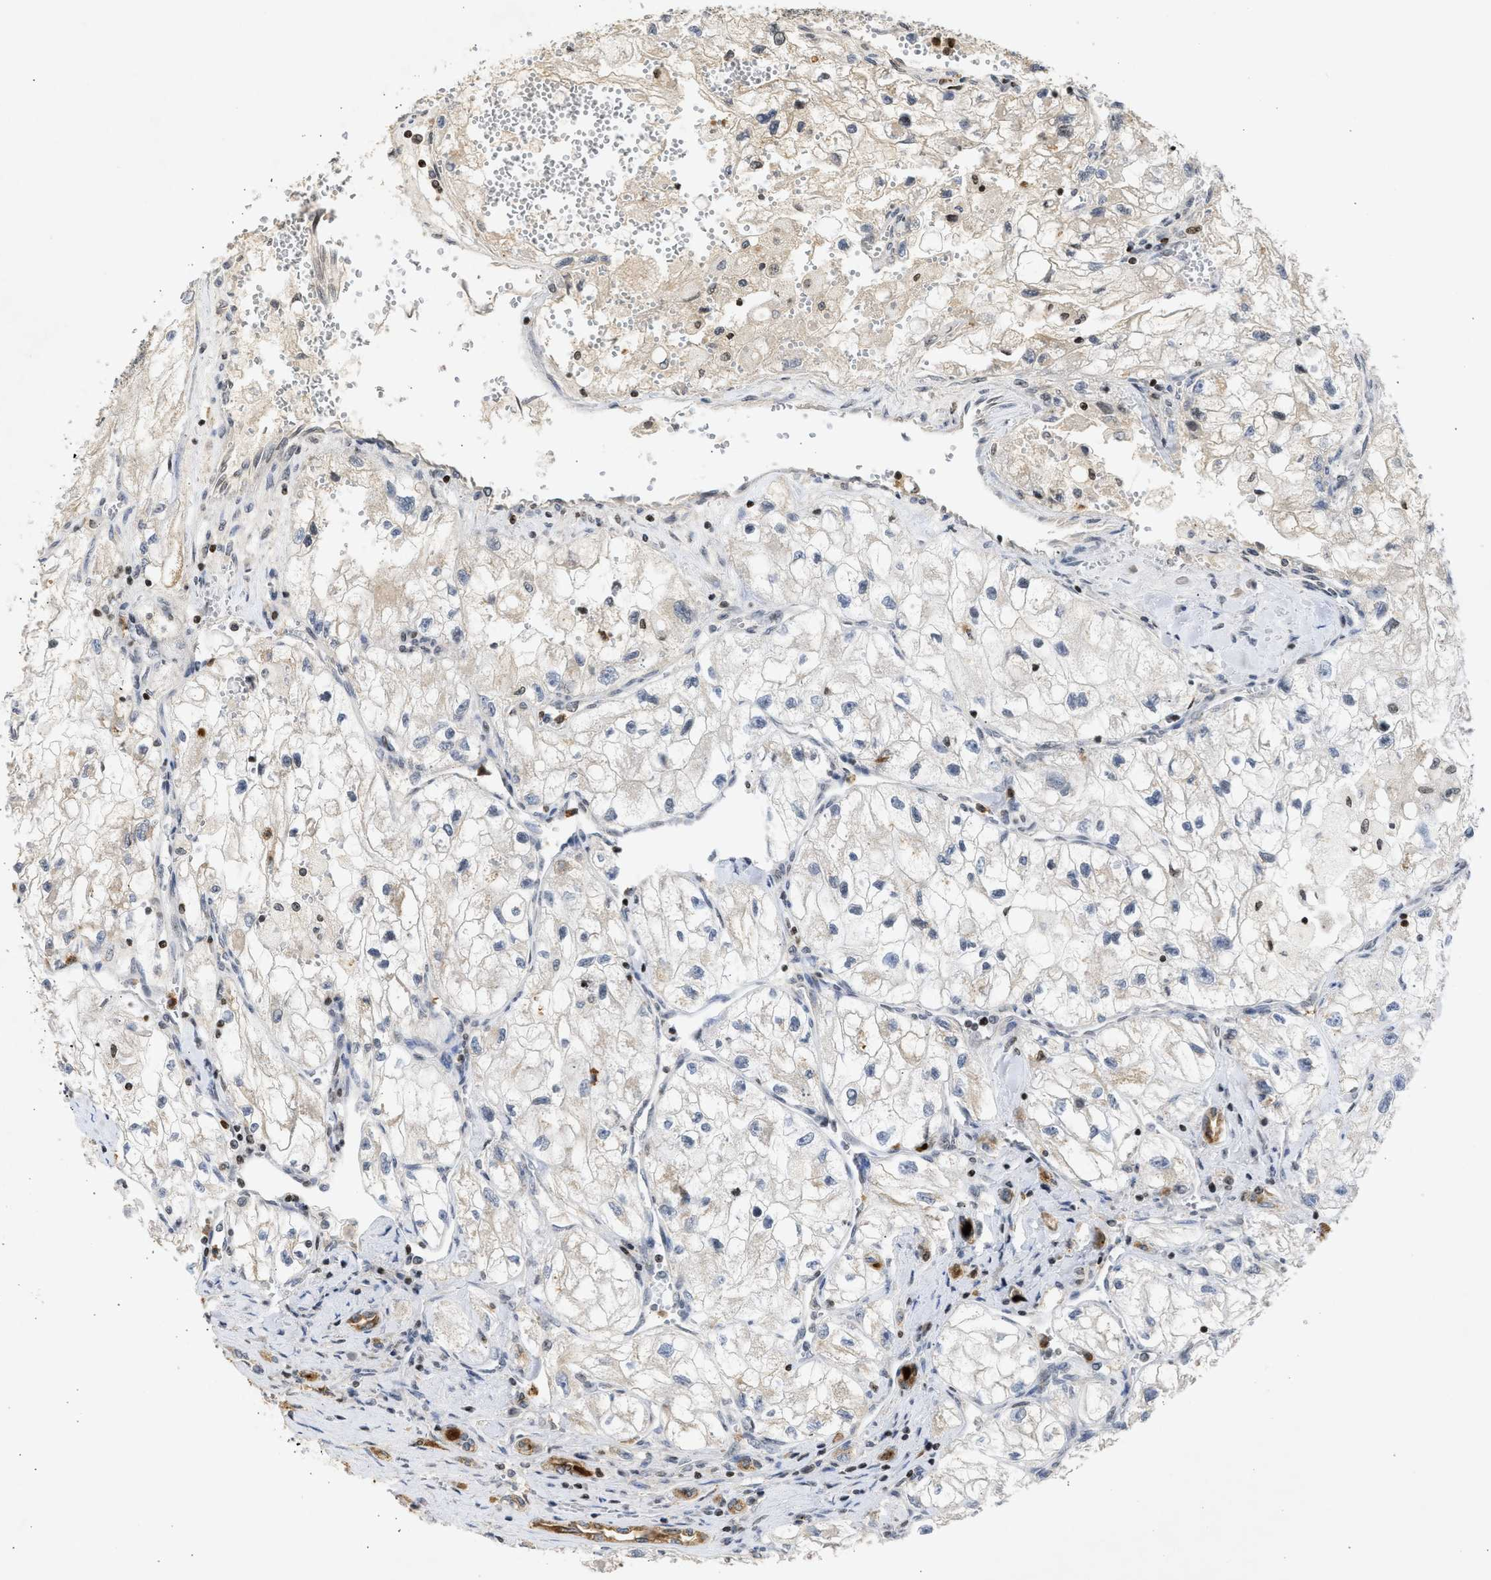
{"staining": {"intensity": "negative", "quantity": "none", "location": "none"}, "tissue": "renal cancer", "cell_type": "Tumor cells", "image_type": "cancer", "snomed": [{"axis": "morphology", "description": "Adenocarcinoma, NOS"}, {"axis": "topography", "description": "Kidney"}], "caption": "The immunohistochemistry (IHC) histopathology image has no significant staining in tumor cells of adenocarcinoma (renal) tissue.", "gene": "ENSG00000142539", "patient": {"sex": "female", "age": 70}}